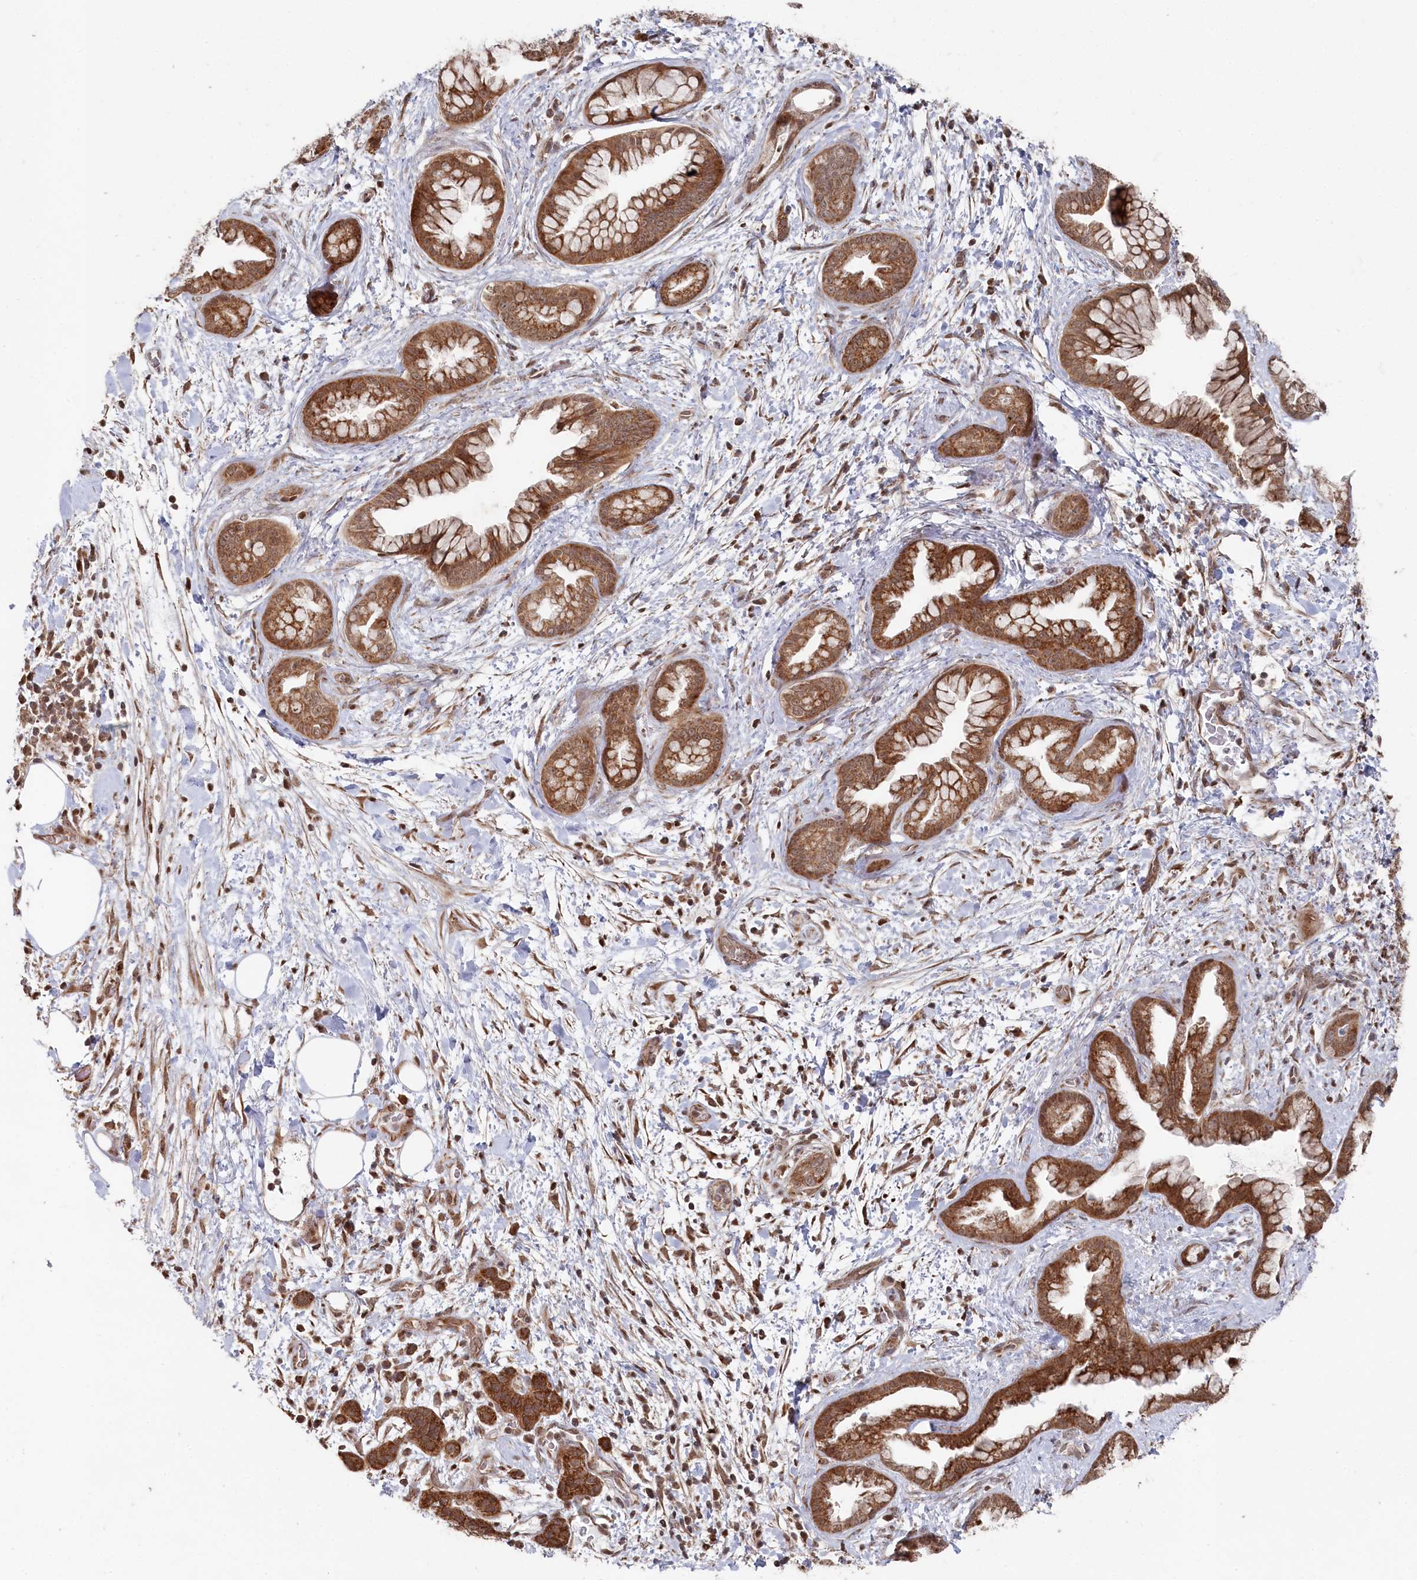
{"staining": {"intensity": "moderate", "quantity": ">75%", "location": "cytoplasmic/membranous"}, "tissue": "pancreatic cancer", "cell_type": "Tumor cells", "image_type": "cancer", "snomed": [{"axis": "morphology", "description": "Adenocarcinoma, NOS"}, {"axis": "topography", "description": "Pancreas"}], "caption": "Protein expression analysis of human pancreatic cancer reveals moderate cytoplasmic/membranous positivity in about >75% of tumor cells. Immunohistochemistry (ihc) stains the protein of interest in brown and the nuclei are stained blue.", "gene": "WAPL", "patient": {"sex": "female", "age": 78}}